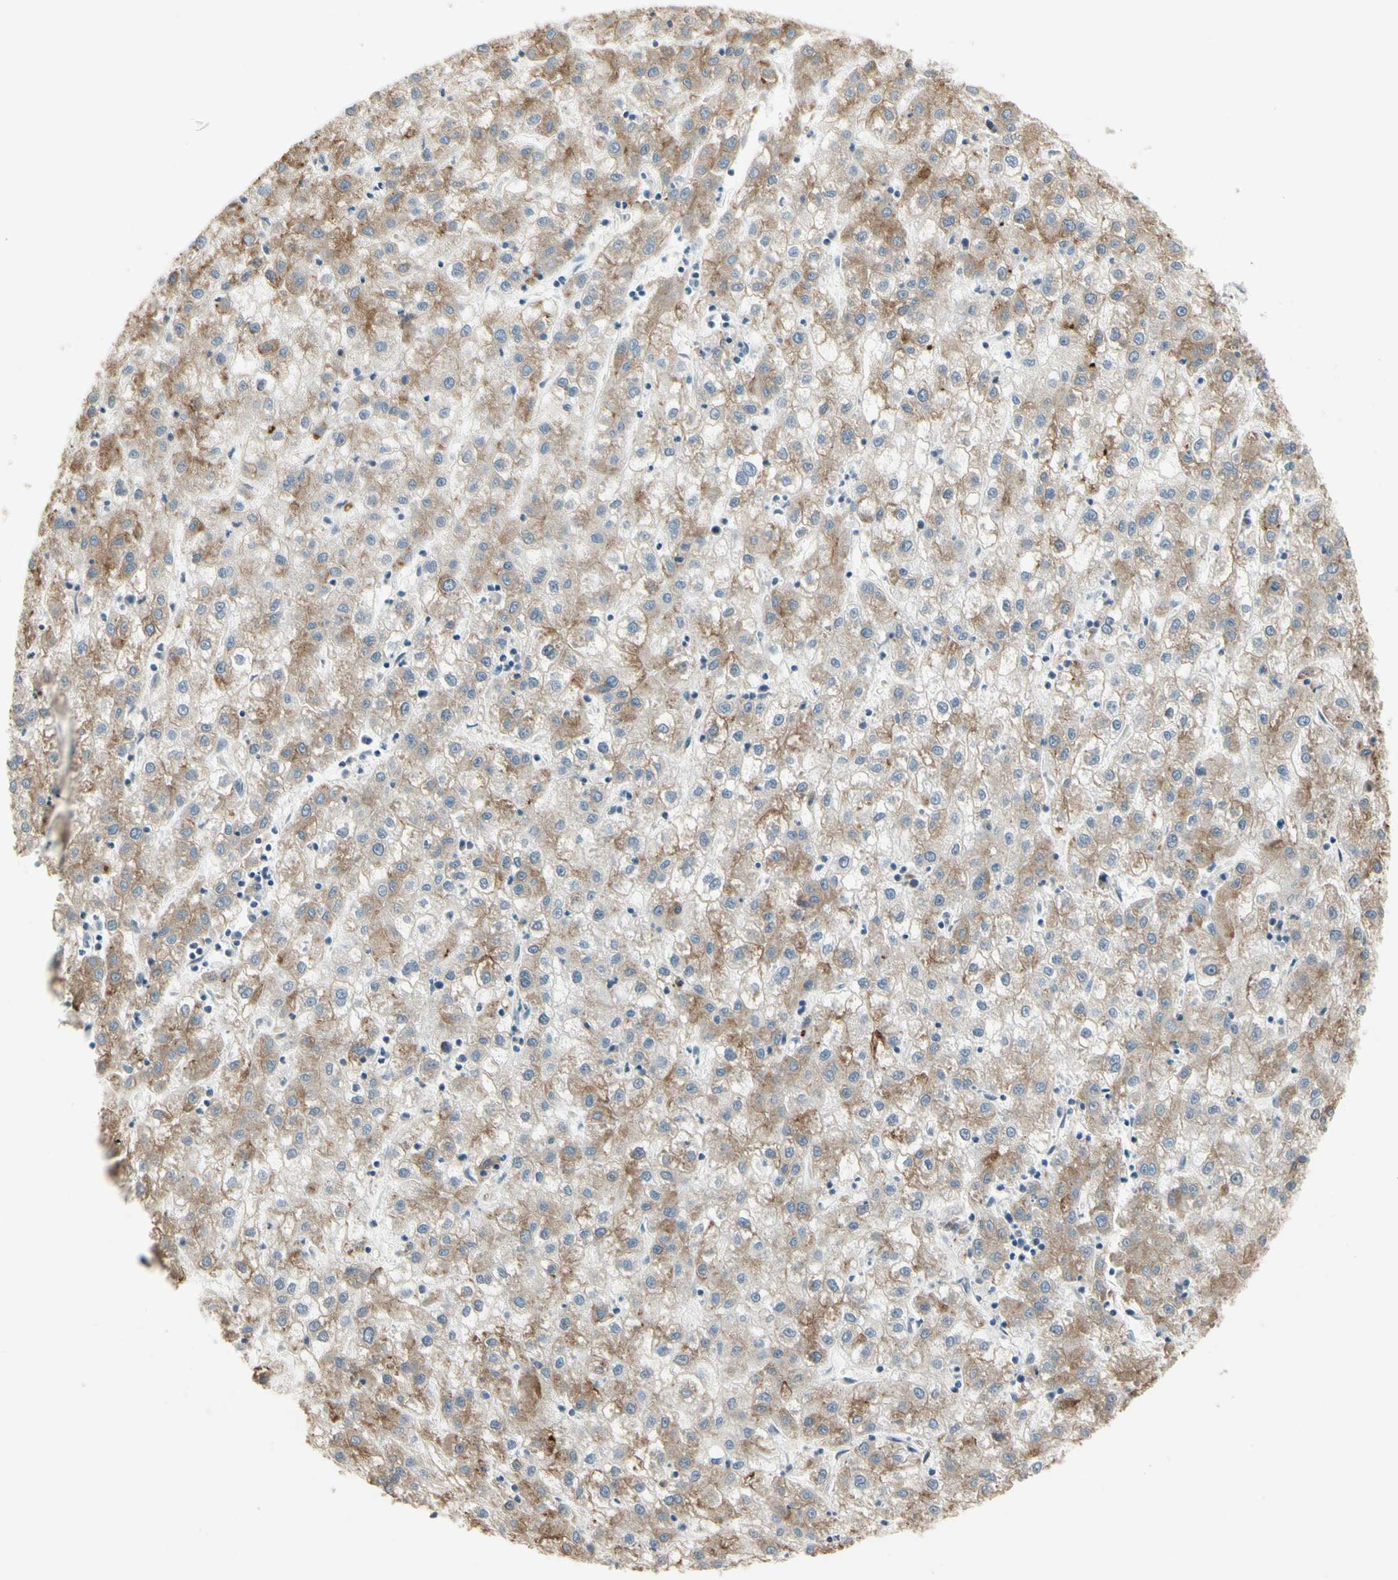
{"staining": {"intensity": "weak", "quantity": ">75%", "location": "cytoplasmic/membranous"}, "tissue": "liver cancer", "cell_type": "Tumor cells", "image_type": "cancer", "snomed": [{"axis": "morphology", "description": "Carcinoma, Hepatocellular, NOS"}, {"axis": "topography", "description": "Liver"}], "caption": "Liver cancer (hepatocellular carcinoma) tissue exhibits weak cytoplasmic/membranous staining in approximately >75% of tumor cells", "gene": "NUCB2", "patient": {"sex": "male", "age": 72}}